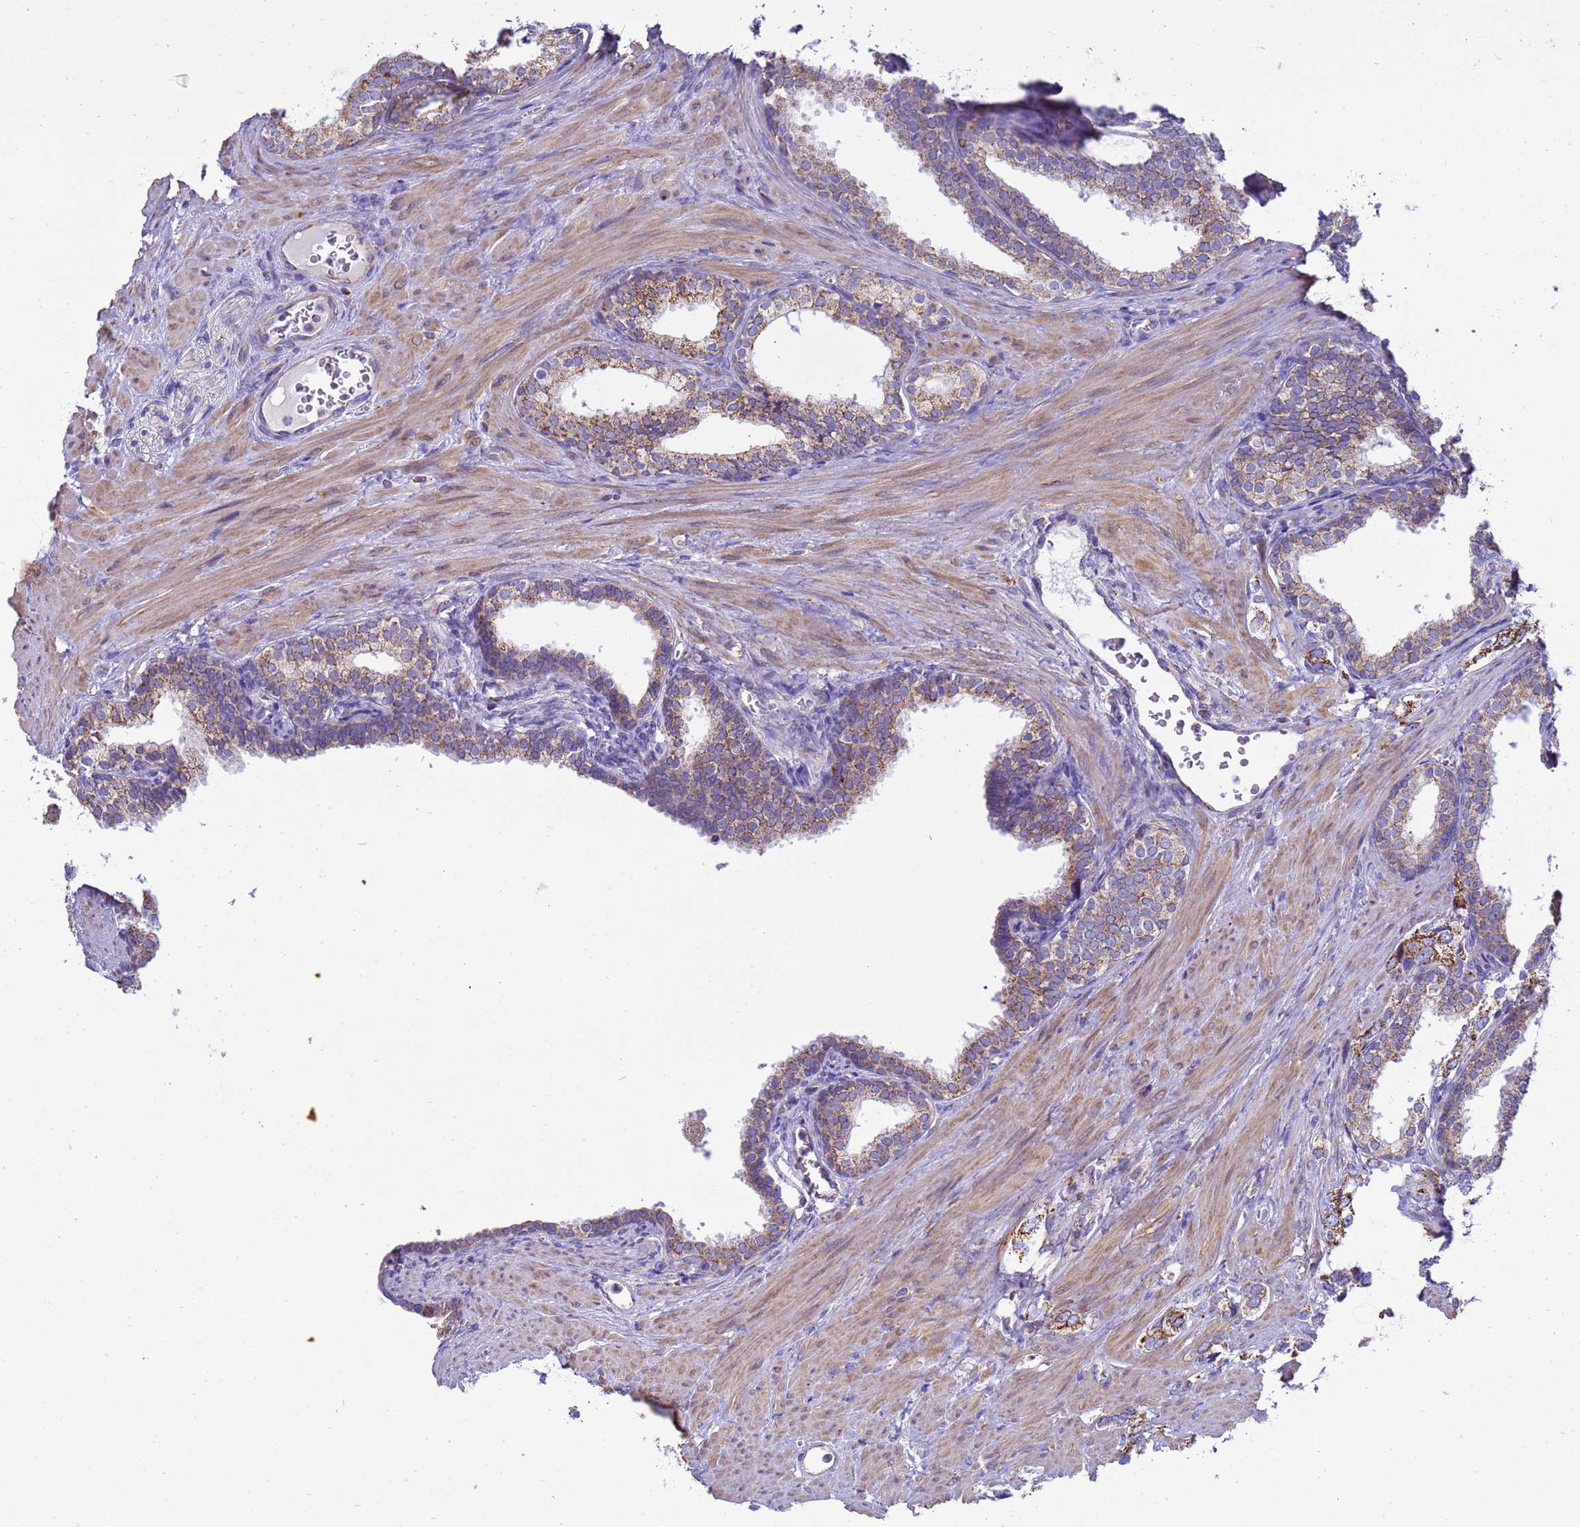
{"staining": {"intensity": "moderate", "quantity": ">75%", "location": "cytoplasmic/membranous"}, "tissue": "prostate cancer", "cell_type": "Tumor cells", "image_type": "cancer", "snomed": [{"axis": "morphology", "description": "Adenocarcinoma, High grade"}, {"axis": "topography", "description": "Prostate"}], "caption": "Immunohistochemistry of human prostate cancer (high-grade adenocarcinoma) demonstrates medium levels of moderate cytoplasmic/membranous positivity in approximately >75% of tumor cells.", "gene": "RNF165", "patient": {"sex": "male", "age": 66}}